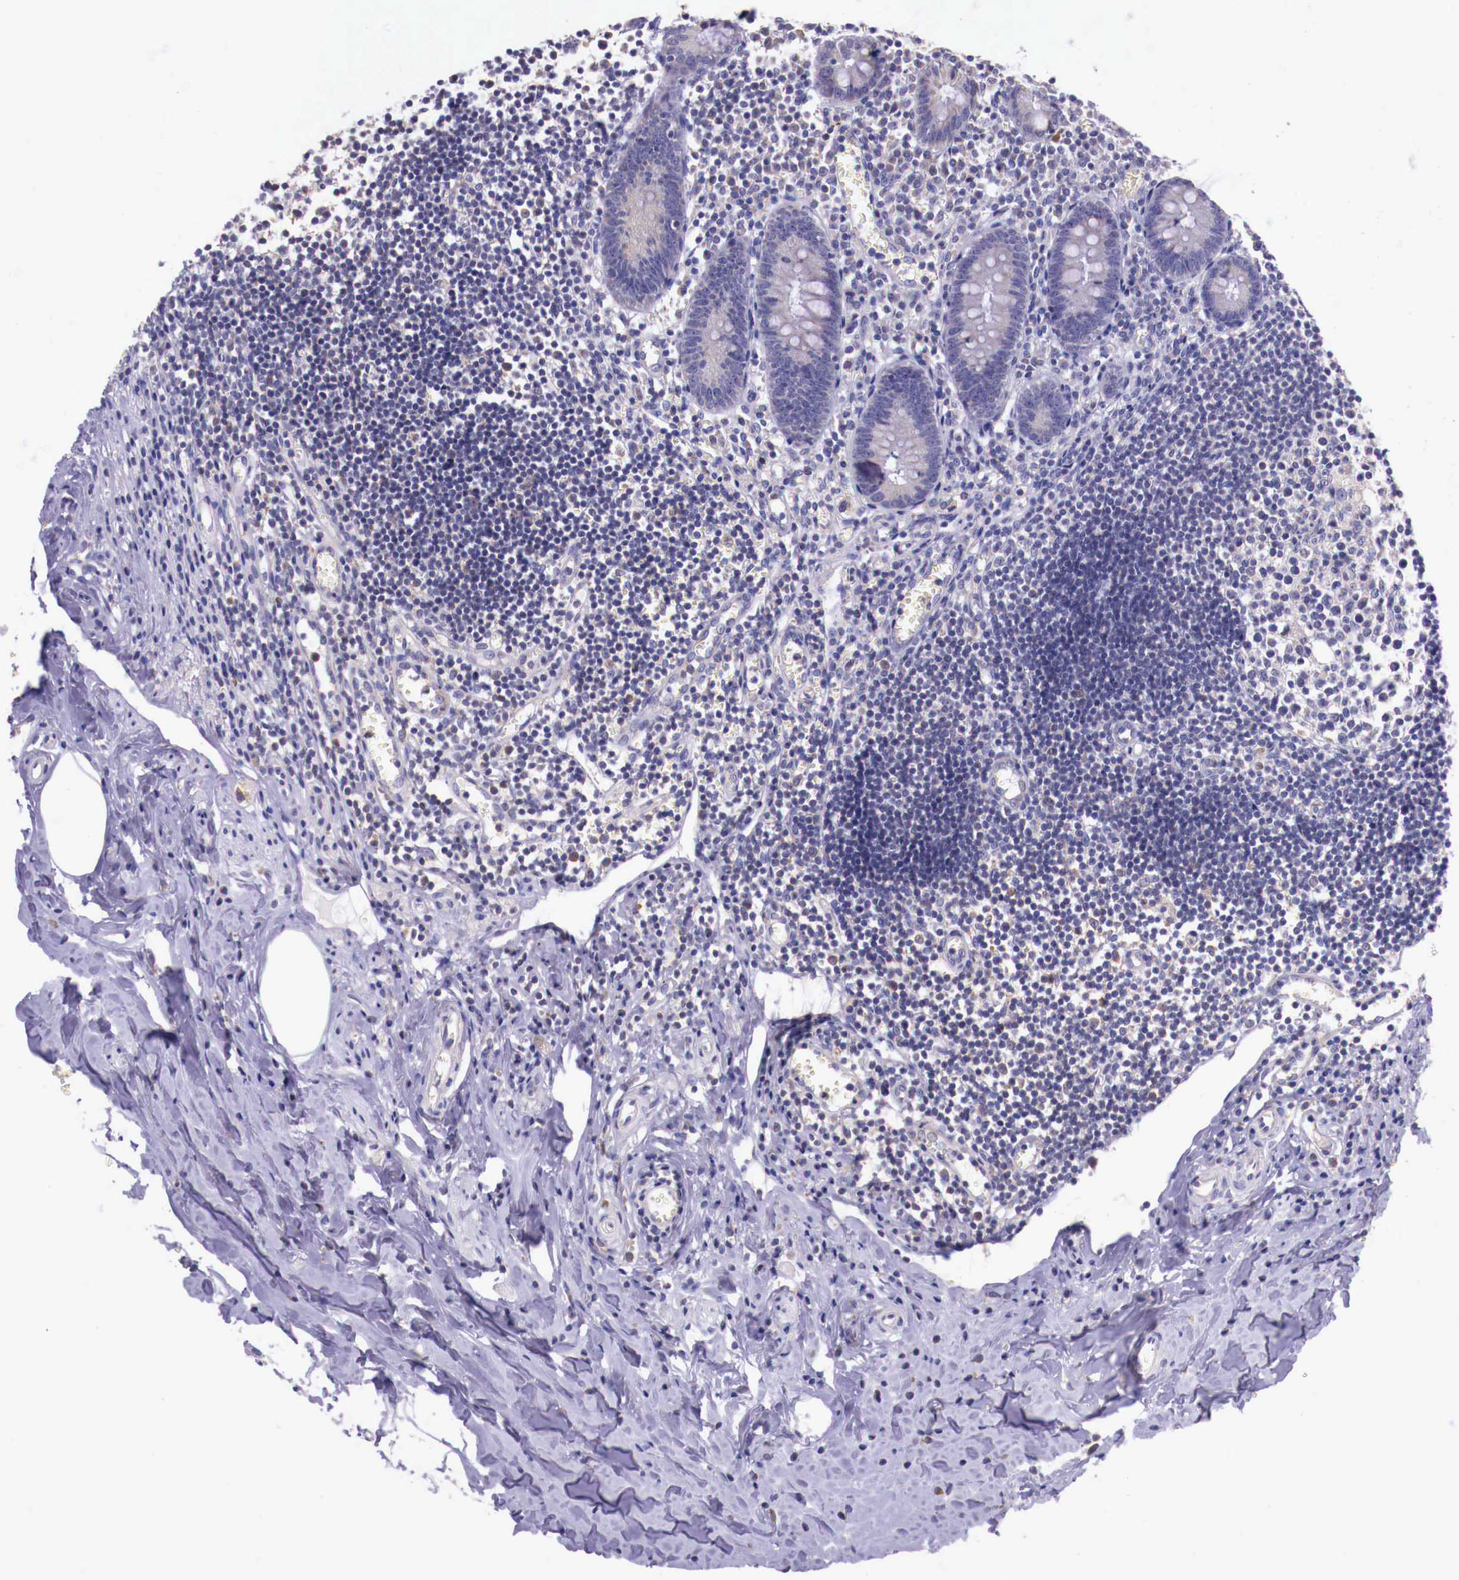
{"staining": {"intensity": "weak", "quantity": "25%-75%", "location": "cytoplasmic/membranous"}, "tissue": "appendix", "cell_type": "Glandular cells", "image_type": "normal", "snomed": [{"axis": "morphology", "description": "Normal tissue, NOS"}, {"axis": "topography", "description": "Appendix"}], "caption": "A micrograph of human appendix stained for a protein displays weak cytoplasmic/membranous brown staining in glandular cells. The protein of interest is stained brown, and the nuclei are stained in blue (DAB (3,3'-diaminobenzidine) IHC with brightfield microscopy, high magnification).", "gene": "GRIPAP1", "patient": {"sex": "female", "age": 19}}